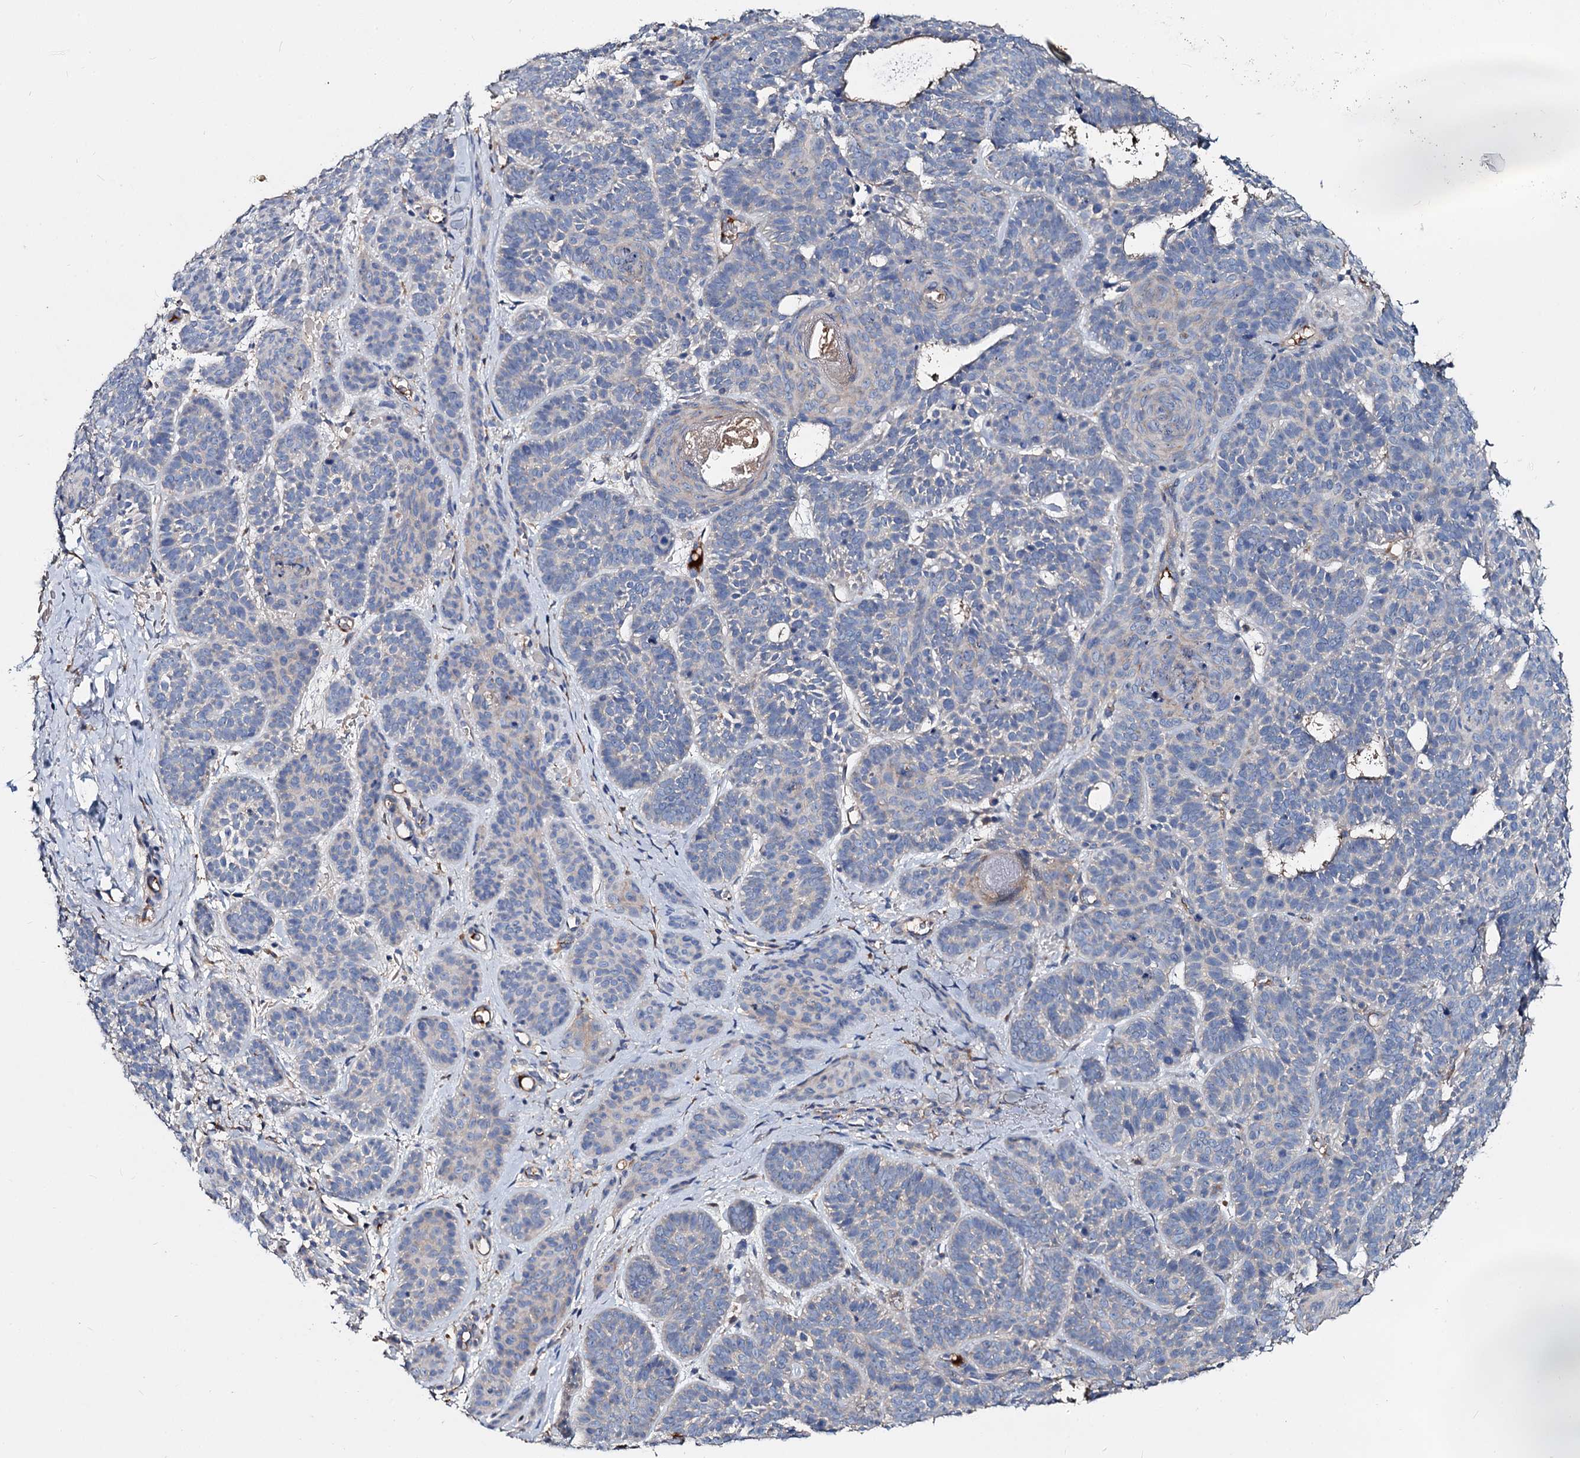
{"staining": {"intensity": "negative", "quantity": "none", "location": "none"}, "tissue": "skin cancer", "cell_type": "Tumor cells", "image_type": "cancer", "snomed": [{"axis": "morphology", "description": "Basal cell carcinoma"}, {"axis": "topography", "description": "Skin"}], "caption": "Micrograph shows no significant protein expression in tumor cells of skin basal cell carcinoma.", "gene": "ACY3", "patient": {"sex": "male", "age": 85}}